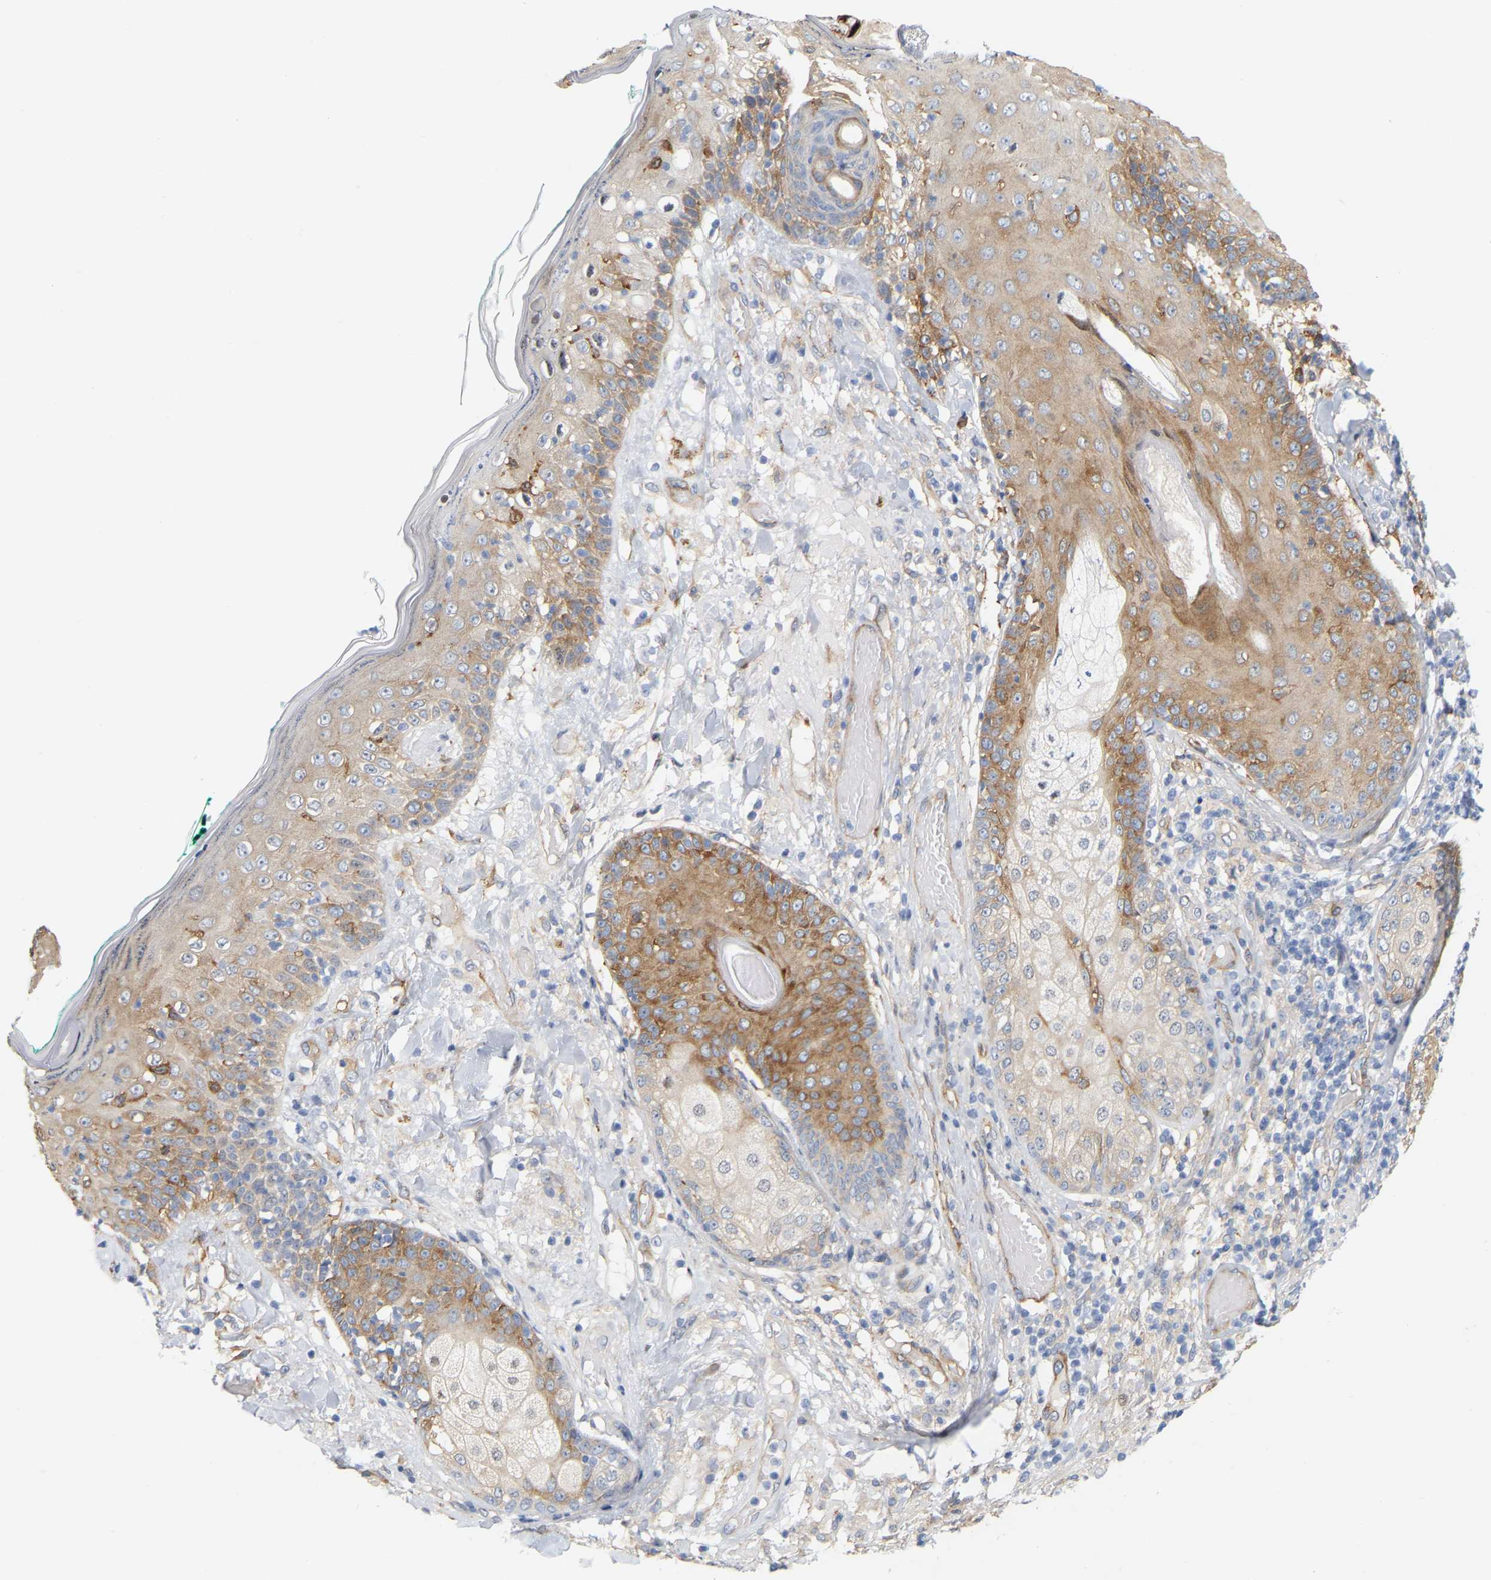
{"staining": {"intensity": "moderate", "quantity": "25%-75%", "location": "cytoplasmic/membranous"}, "tissue": "skin cancer", "cell_type": "Tumor cells", "image_type": "cancer", "snomed": [{"axis": "morphology", "description": "Squamous cell carcinoma, NOS"}, {"axis": "topography", "description": "Skin"}], "caption": "Tumor cells show medium levels of moderate cytoplasmic/membranous positivity in approximately 25%-75% of cells in squamous cell carcinoma (skin).", "gene": "RAPH1", "patient": {"sex": "female", "age": 88}}